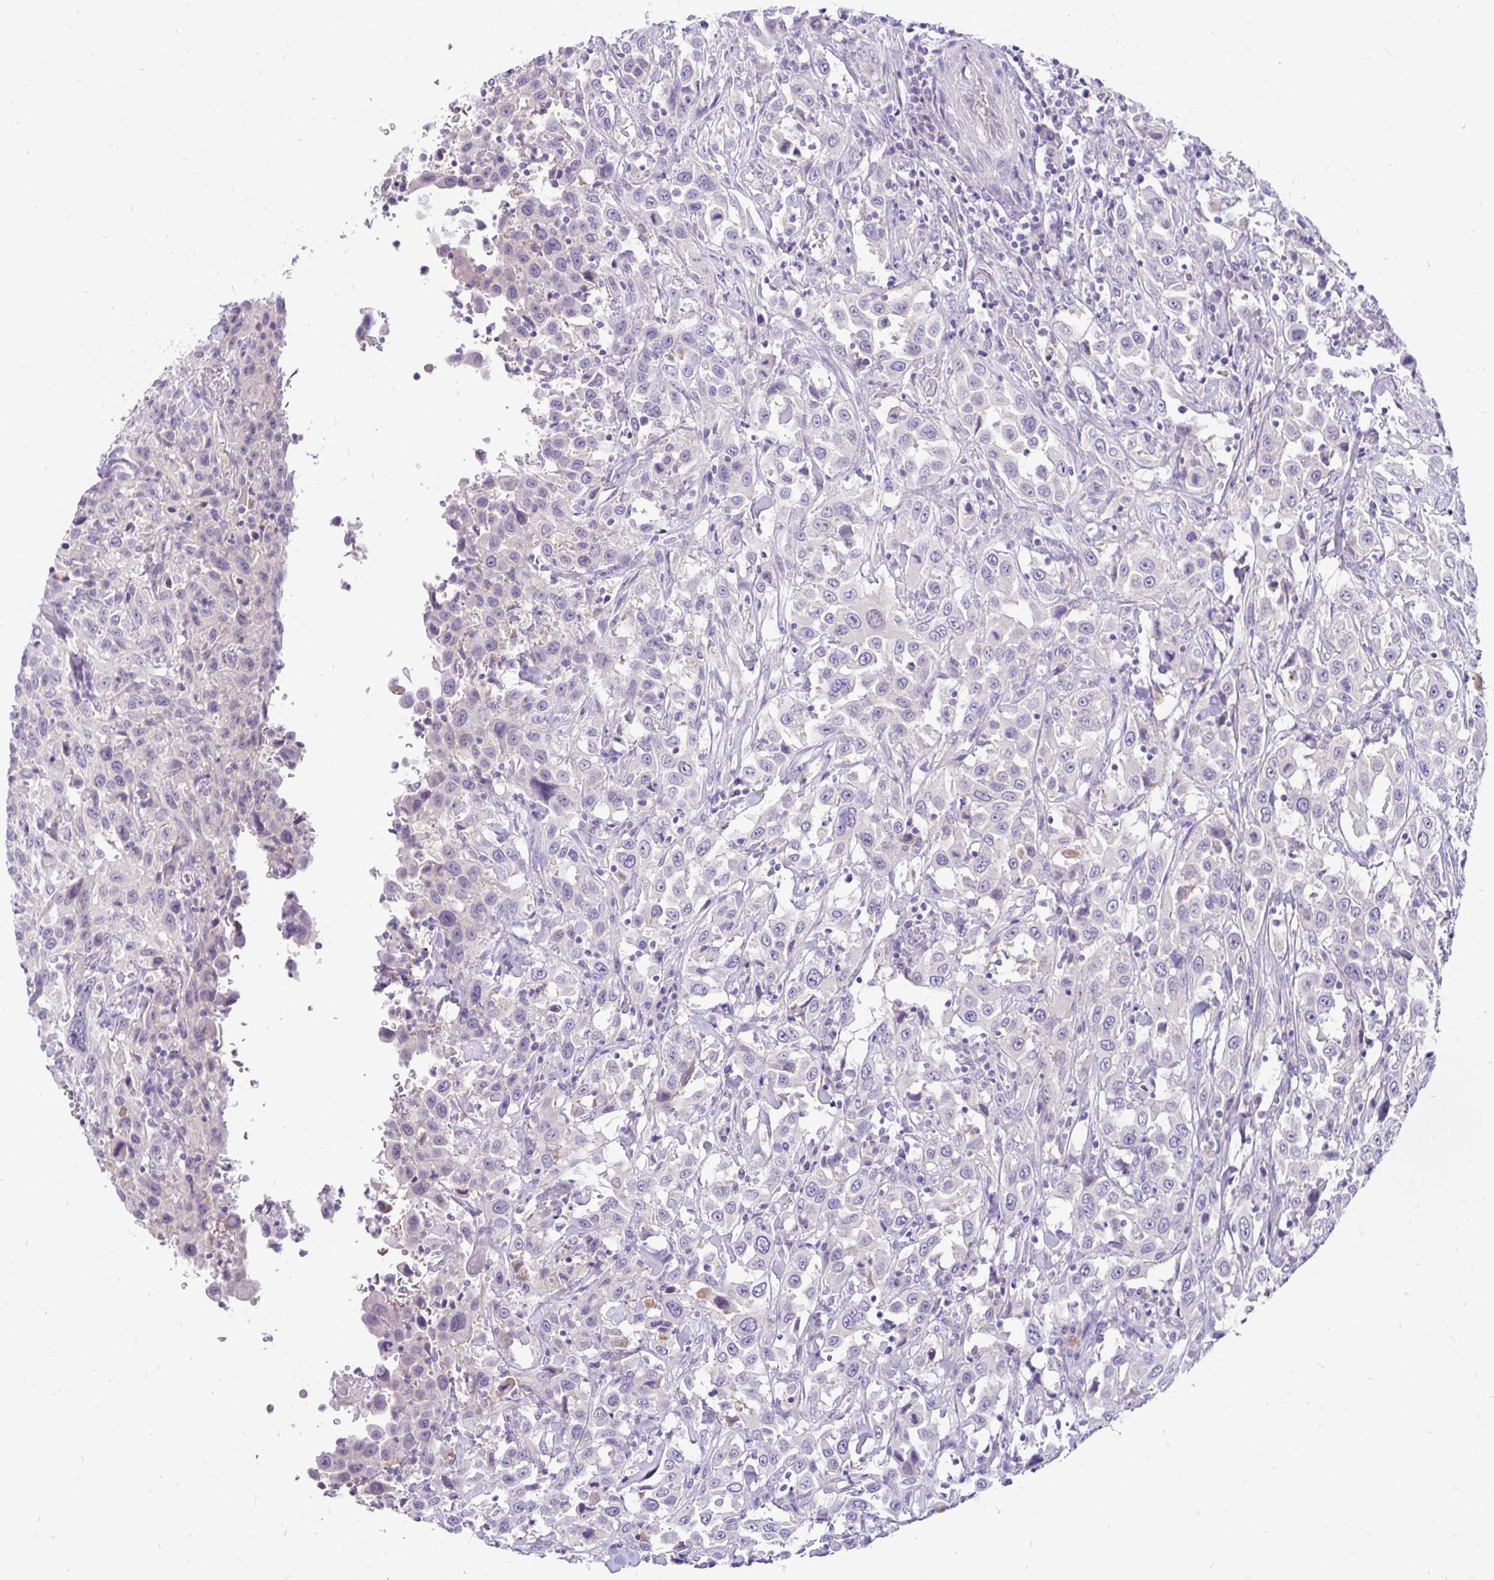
{"staining": {"intensity": "negative", "quantity": "none", "location": "none"}, "tissue": "urothelial cancer", "cell_type": "Tumor cells", "image_type": "cancer", "snomed": [{"axis": "morphology", "description": "Urothelial carcinoma, High grade"}, {"axis": "topography", "description": "Urinary bladder"}], "caption": "DAB immunohistochemical staining of human urothelial cancer reveals no significant staining in tumor cells.", "gene": "KIAA2013", "patient": {"sex": "male", "age": 61}}